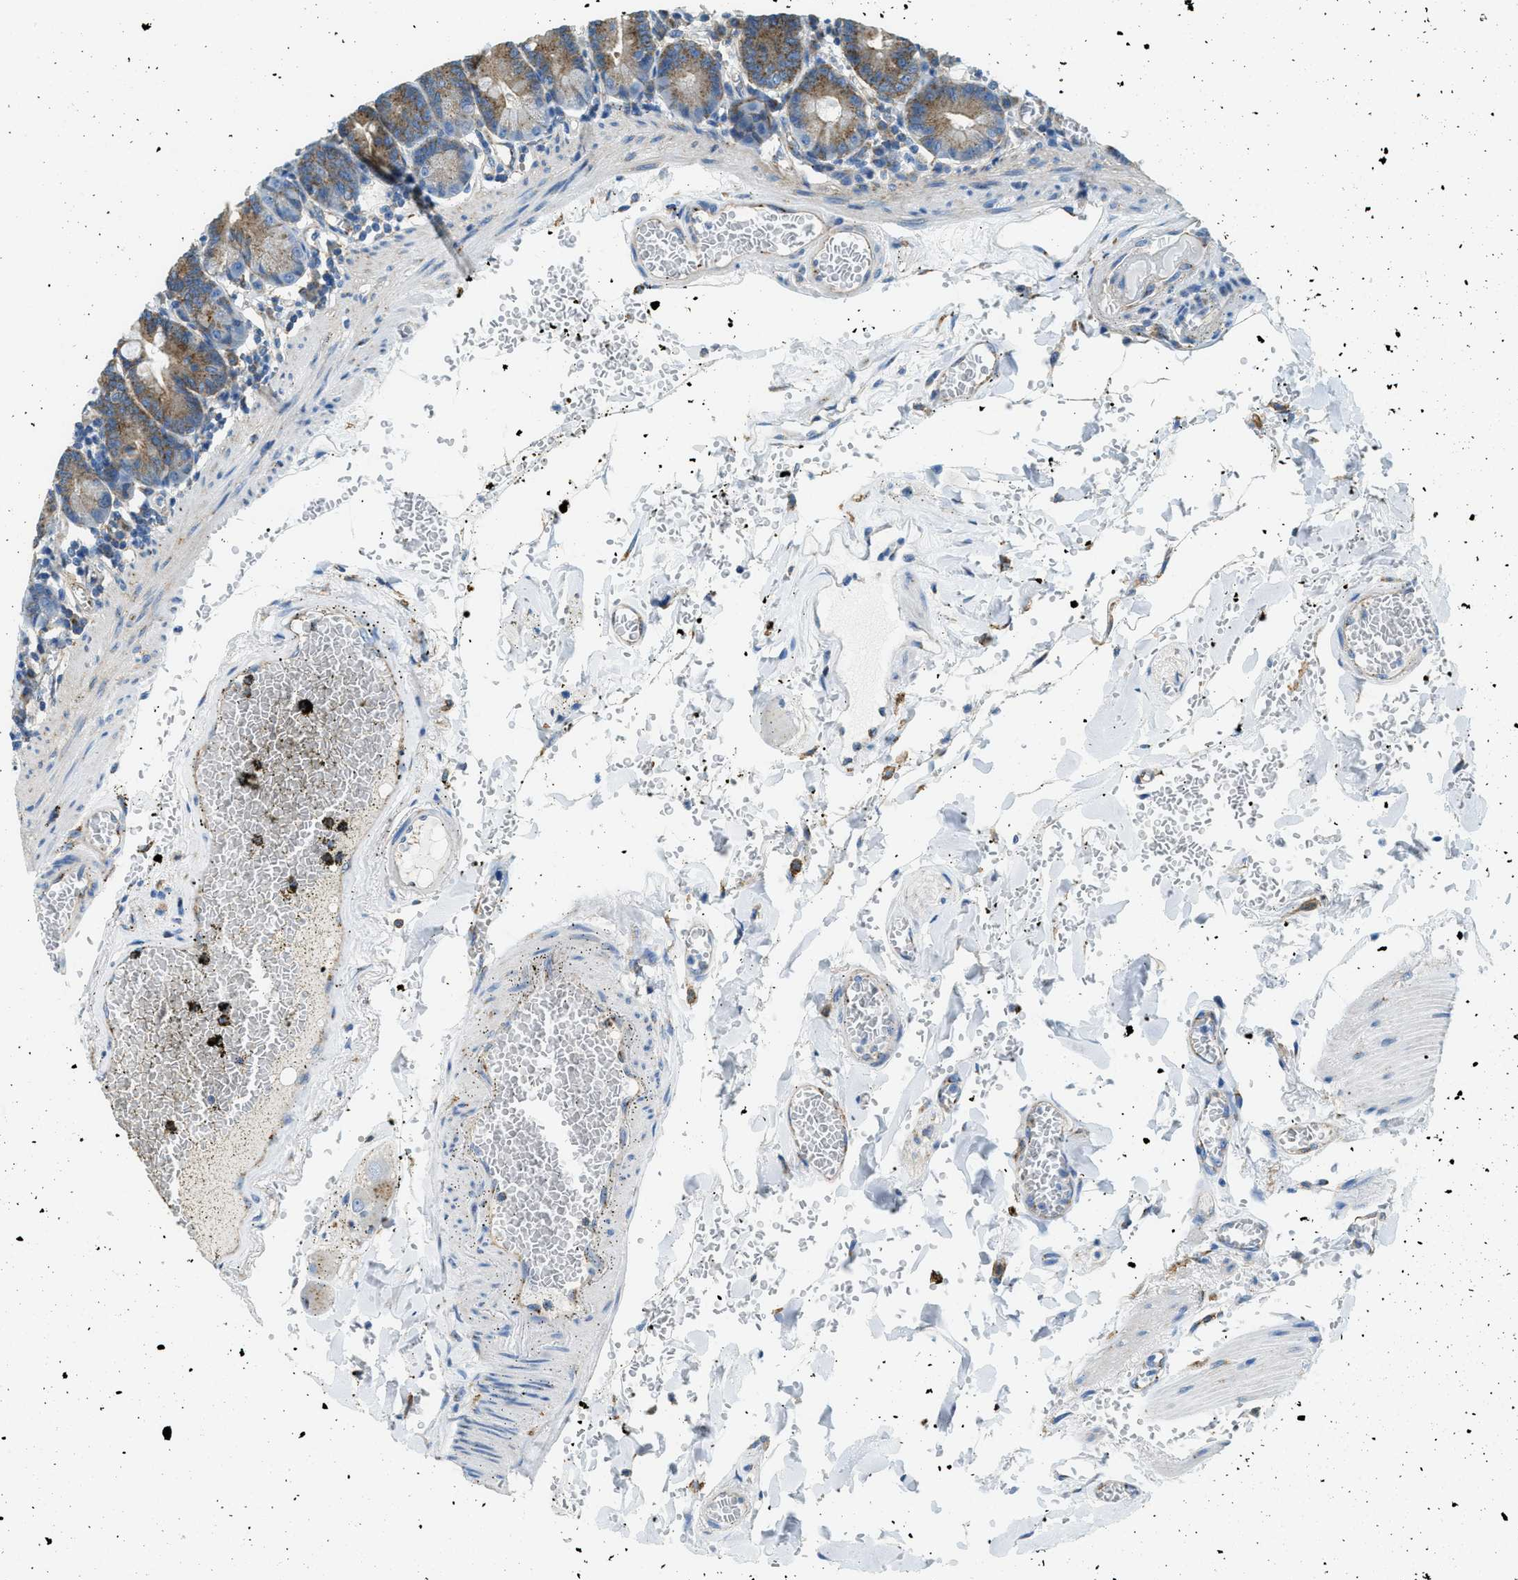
{"staining": {"intensity": "moderate", "quantity": ">75%", "location": "cytoplasmic/membranous"}, "tissue": "small intestine", "cell_type": "Glandular cells", "image_type": "normal", "snomed": [{"axis": "morphology", "description": "Normal tissue, NOS"}, {"axis": "topography", "description": "Small intestine"}], "caption": "Small intestine stained for a protein reveals moderate cytoplasmic/membranous positivity in glandular cells. Using DAB (brown) and hematoxylin (blue) stains, captured at high magnification using brightfield microscopy.", "gene": "AP2B1", "patient": {"sex": "male", "age": 71}}